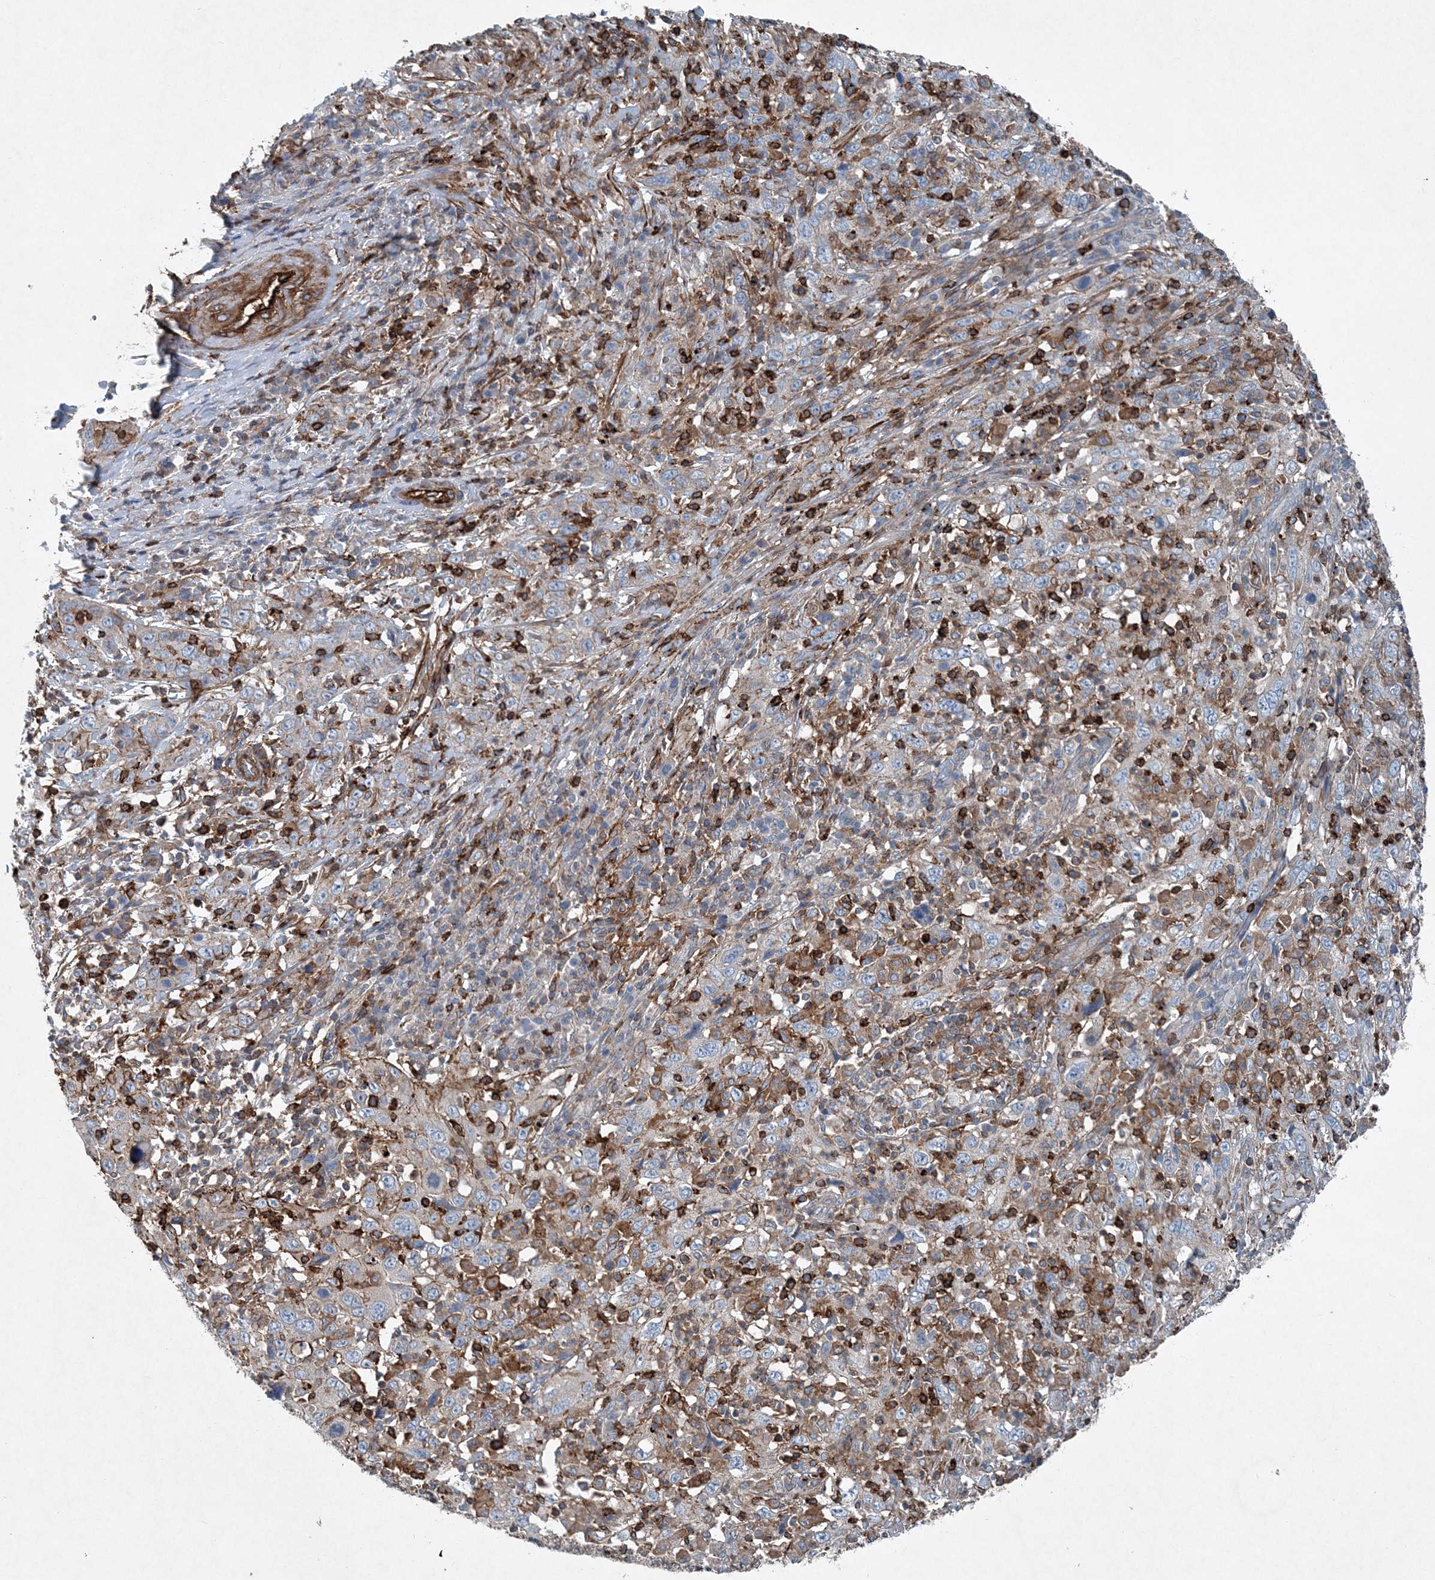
{"staining": {"intensity": "moderate", "quantity": "<25%", "location": "cytoplasmic/membranous"}, "tissue": "cervical cancer", "cell_type": "Tumor cells", "image_type": "cancer", "snomed": [{"axis": "morphology", "description": "Squamous cell carcinoma, NOS"}, {"axis": "topography", "description": "Cervix"}], "caption": "Protein expression analysis of human cervical squamous cell carcinoma reveals moderate cytoplasmic/membranous expression in approximately <25% of tumor cells. Nuclei are stained in blue.", "gene": "DGUOK", "patient": {"sex": "female", "age": 46}}